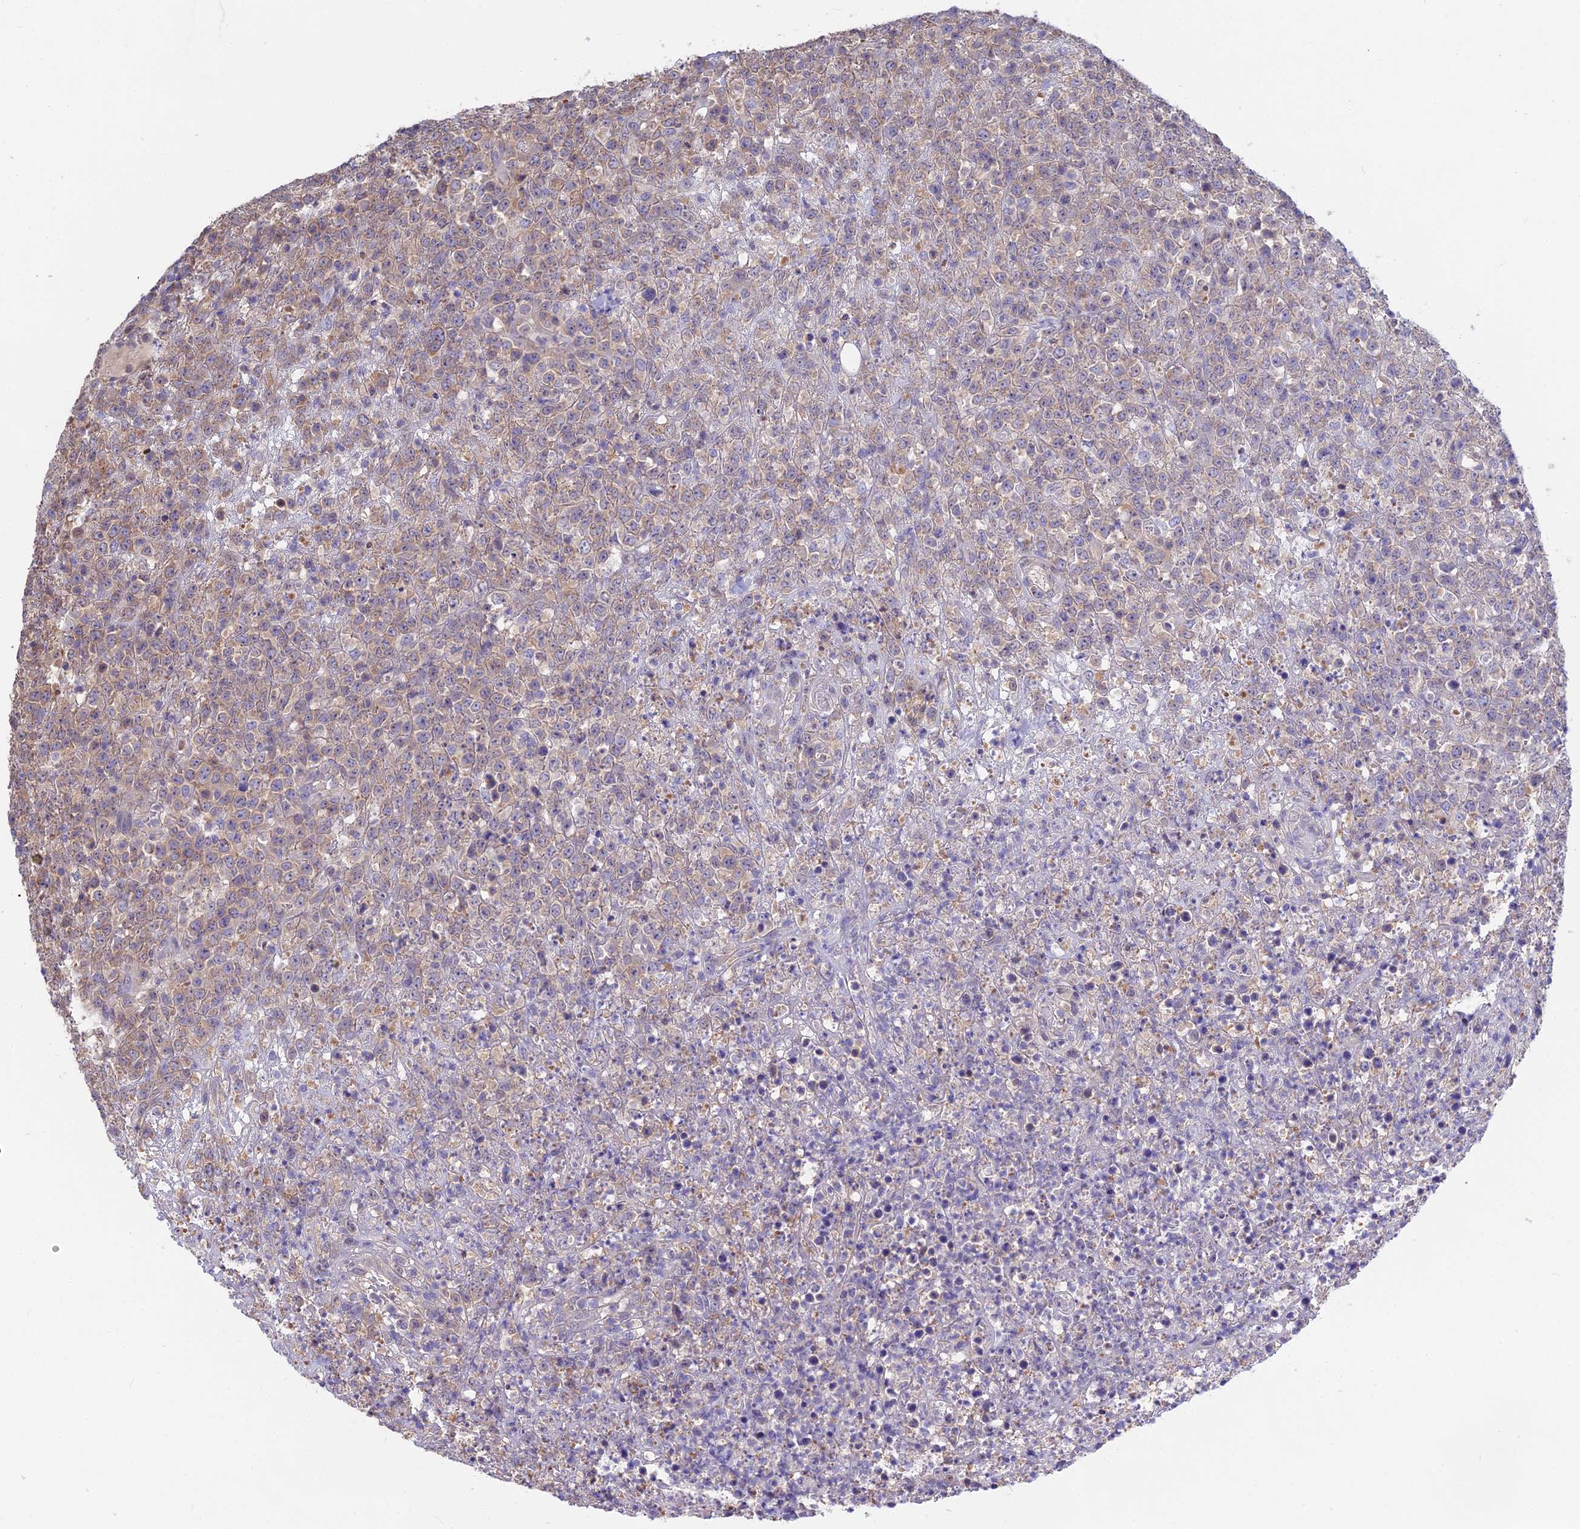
{"staining": {"intensity": "weak", "quantity": "<25%", "location": "cytoplasmic/membranous"}, "tissue": "lymphoma", "cell_type": "Tumor cells", "image_type": "cancer", "snomed": [{"axis": "morphology", "description": "Malignant lymphoma, non-Hodgkin's type, High grade"}, {"axis": "topography", "description": "Colon"}], "caption": "Protein analysis of lymphoma exhibits no significant positivity in tumor cells.", "gene": "SNAP91", "patient": {"sex": "female", "age": 53}}